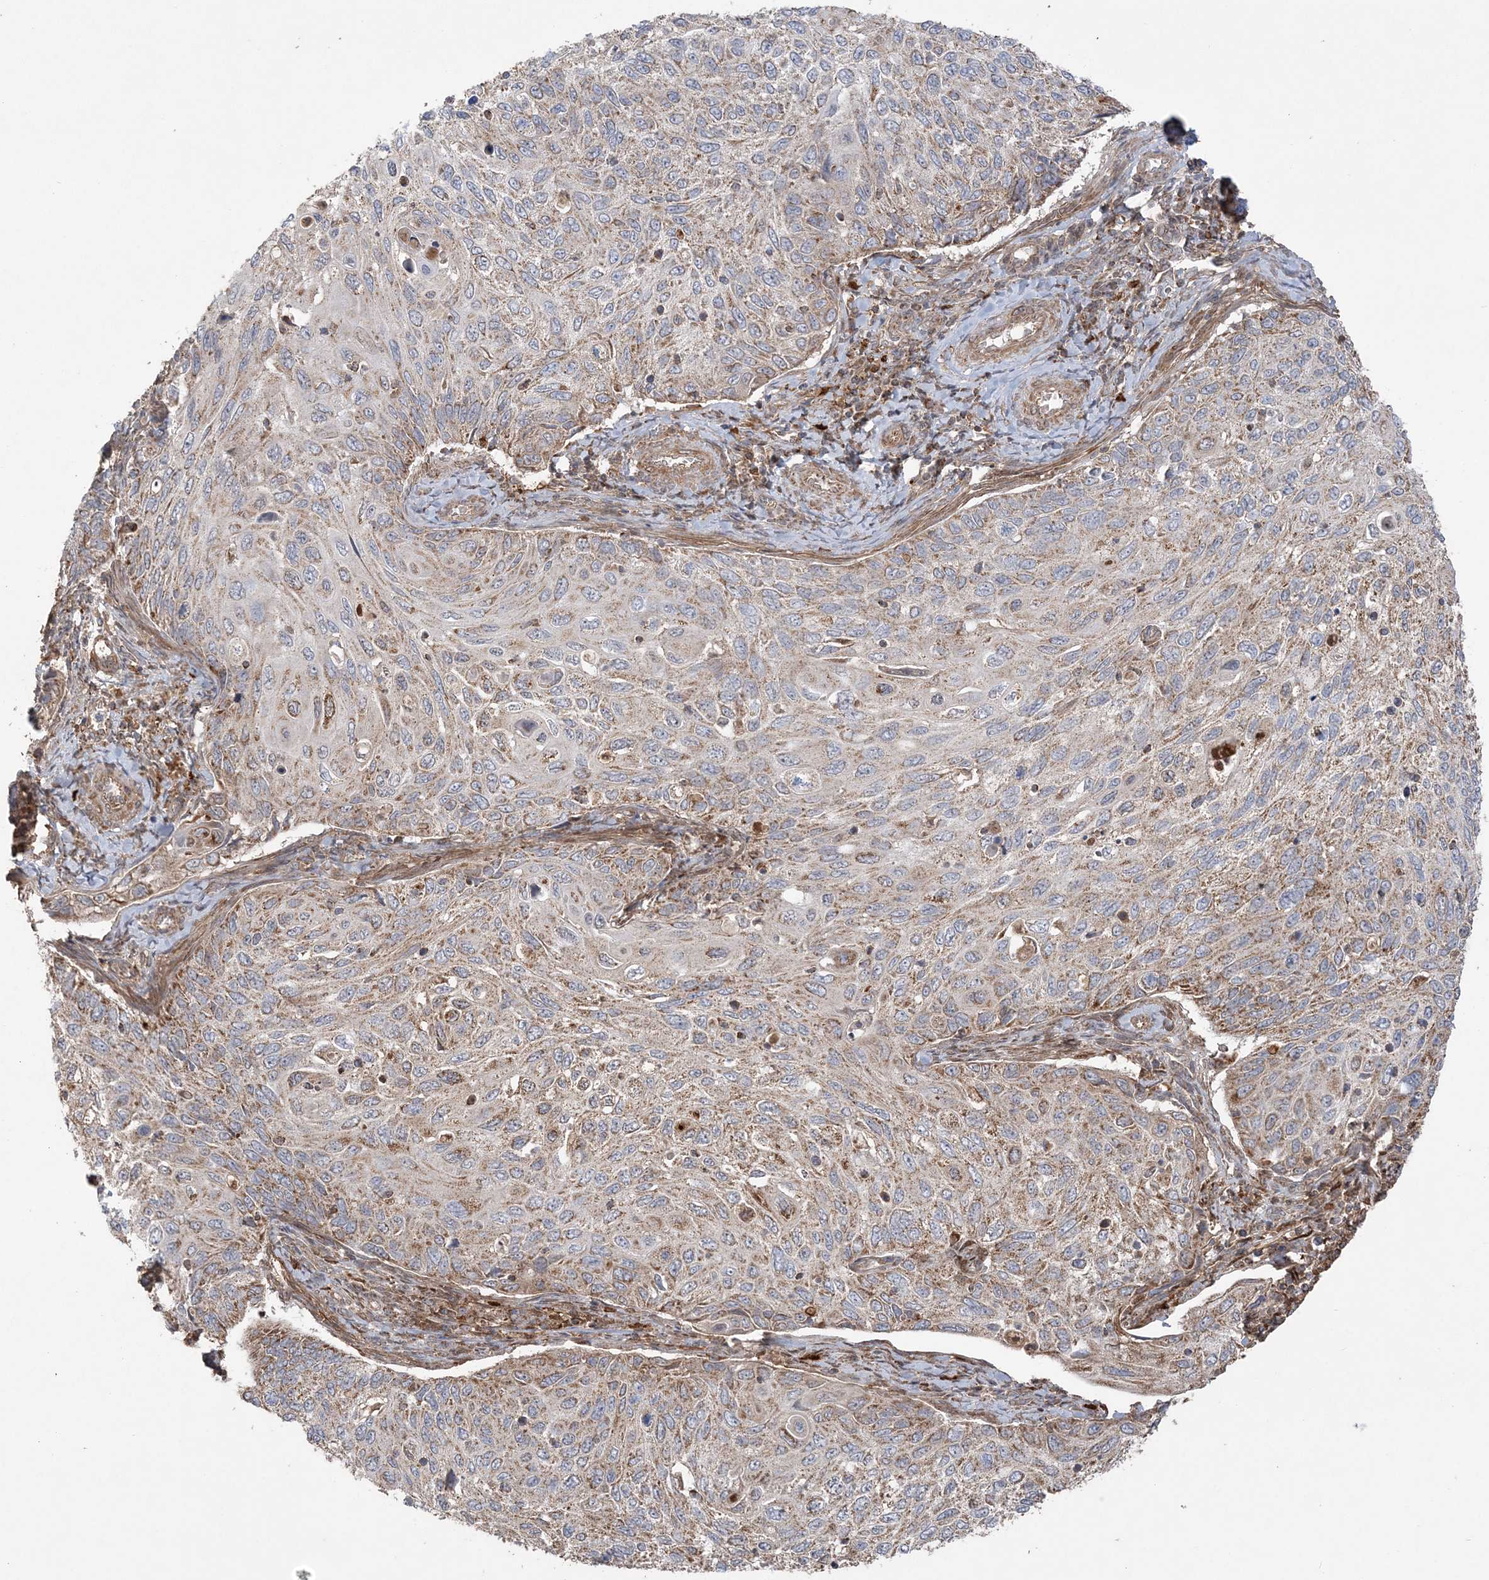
{"staining": {"intensity": "moderate", "quantity": ">75%", "location": "cytoplasmic/membranous"}, "tissue": "cervical cancer", "cell_type": "Tumor cells", "image_type": "cancer", "snomed": [{"axis": "morphology", "description": "Squamous cell carcinoma, NOS"}, {"axis": "topography", "description": "Cervix"}], "caption": "DAB (3,3'-diaminobenzidine) immunohistochemical staining of human cervical cancer (squamous cell carcinoma) shows moderate cytoplasmic/membranous protein positivity in approximately >75% of tumor cells.", "gene": "SCLT1", "patient": {"sex": "female", "age": 70}}